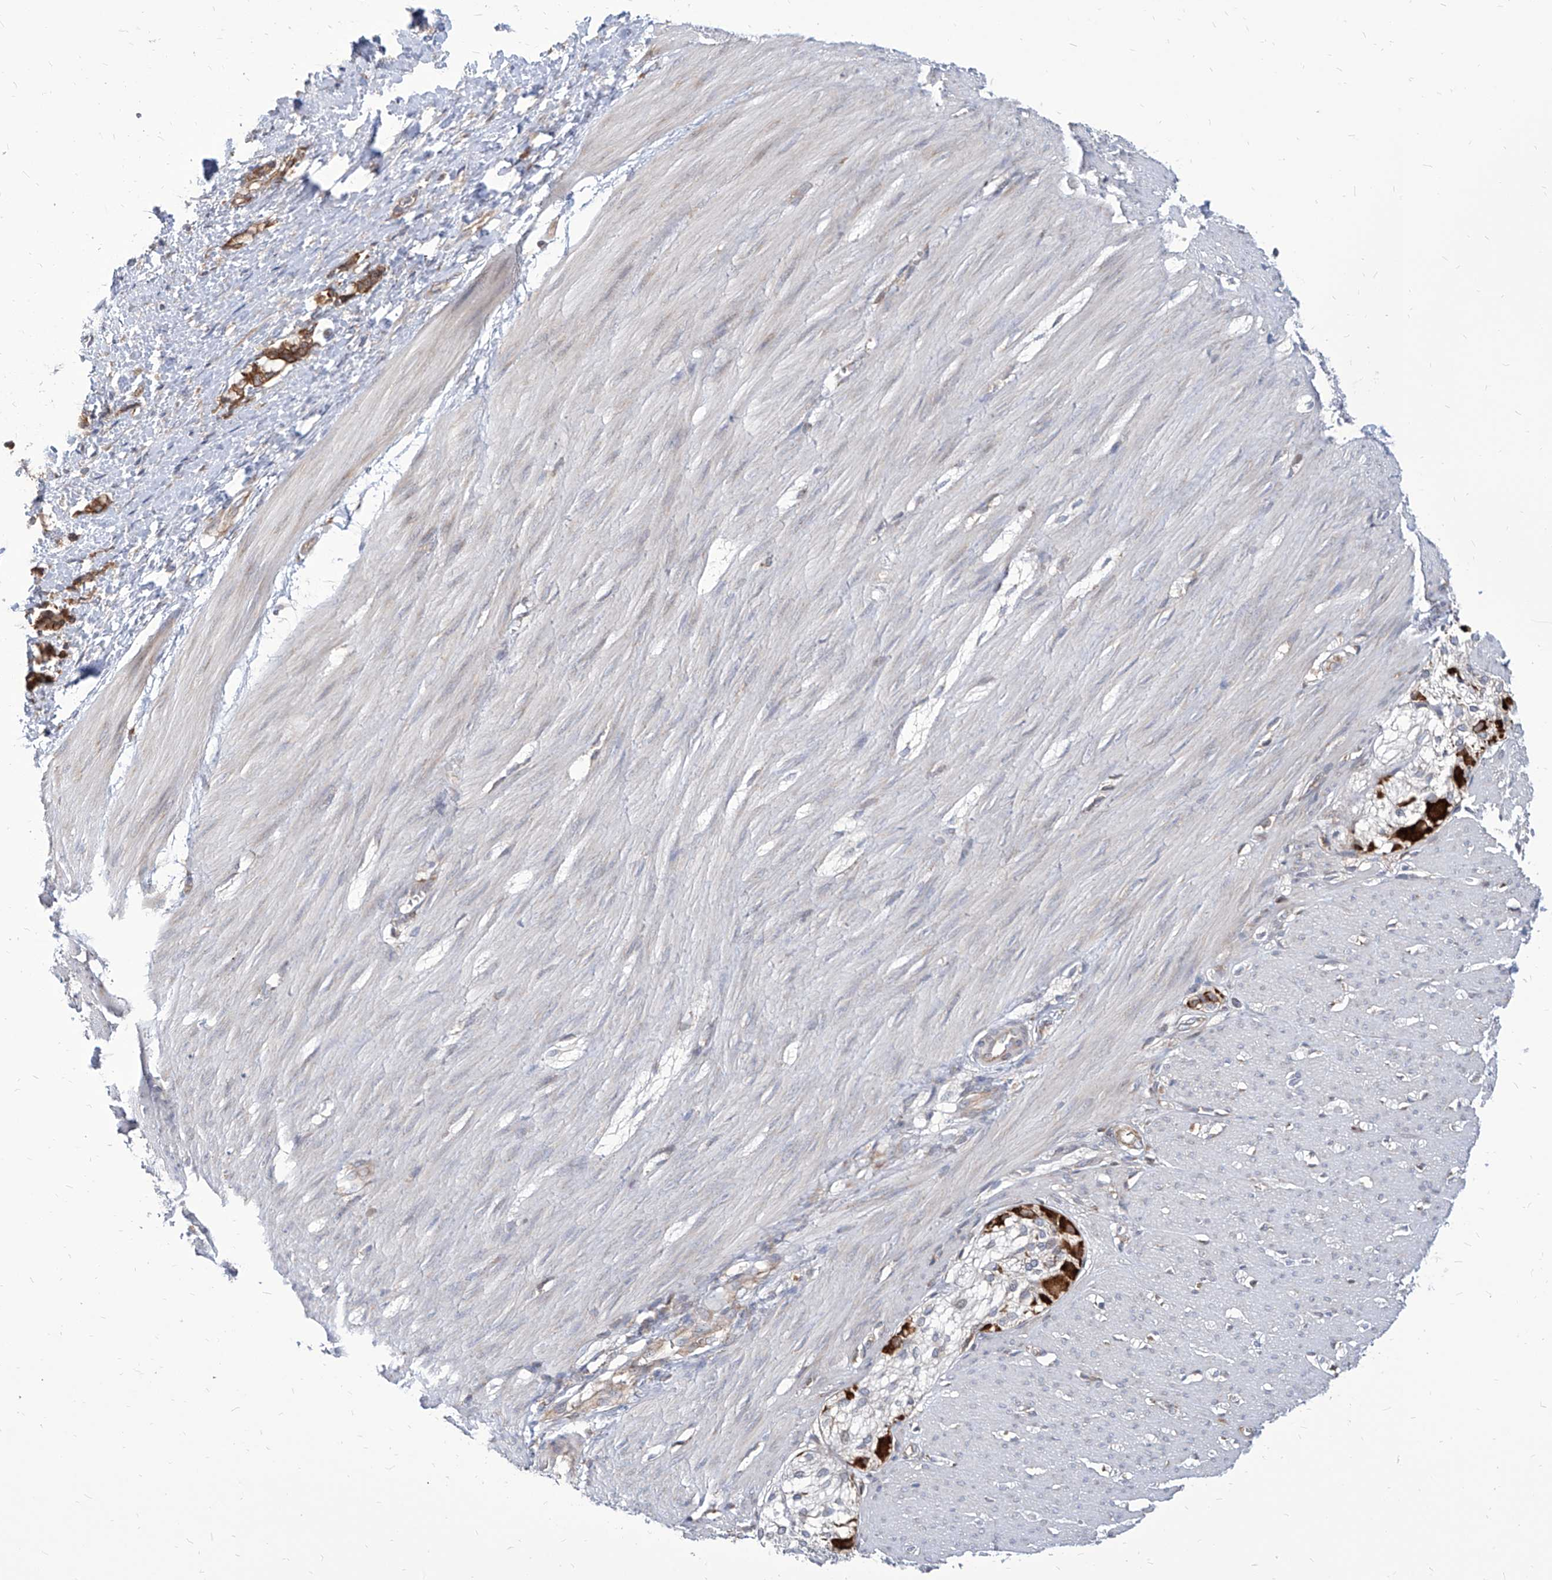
{"staining": {"intensity": "negative", "quantity": "none", "location": "none"}, "tissue": "smooth muscle", "cell_type": "Smooth muscle cells", "image_type": "normal", "snomed": [{"axis": "morphology", "description": "Normal tissue, NOS"}, {"axis": "morphology", "description": "Adenocarcinoma, NOS"}, {"axis": "topography", "description": "Colon"}, {"axis": "topography", "description": "Peripheral nerve tissue"}], "caption": "Immunohistochemistry photomicrograph of unremarkable smooth muscle stained for a protein (brown), which shows no positivity in smooth muscle cells.", "gene": "FAM83B", "patient": {"sex": "male", "age": 14}}